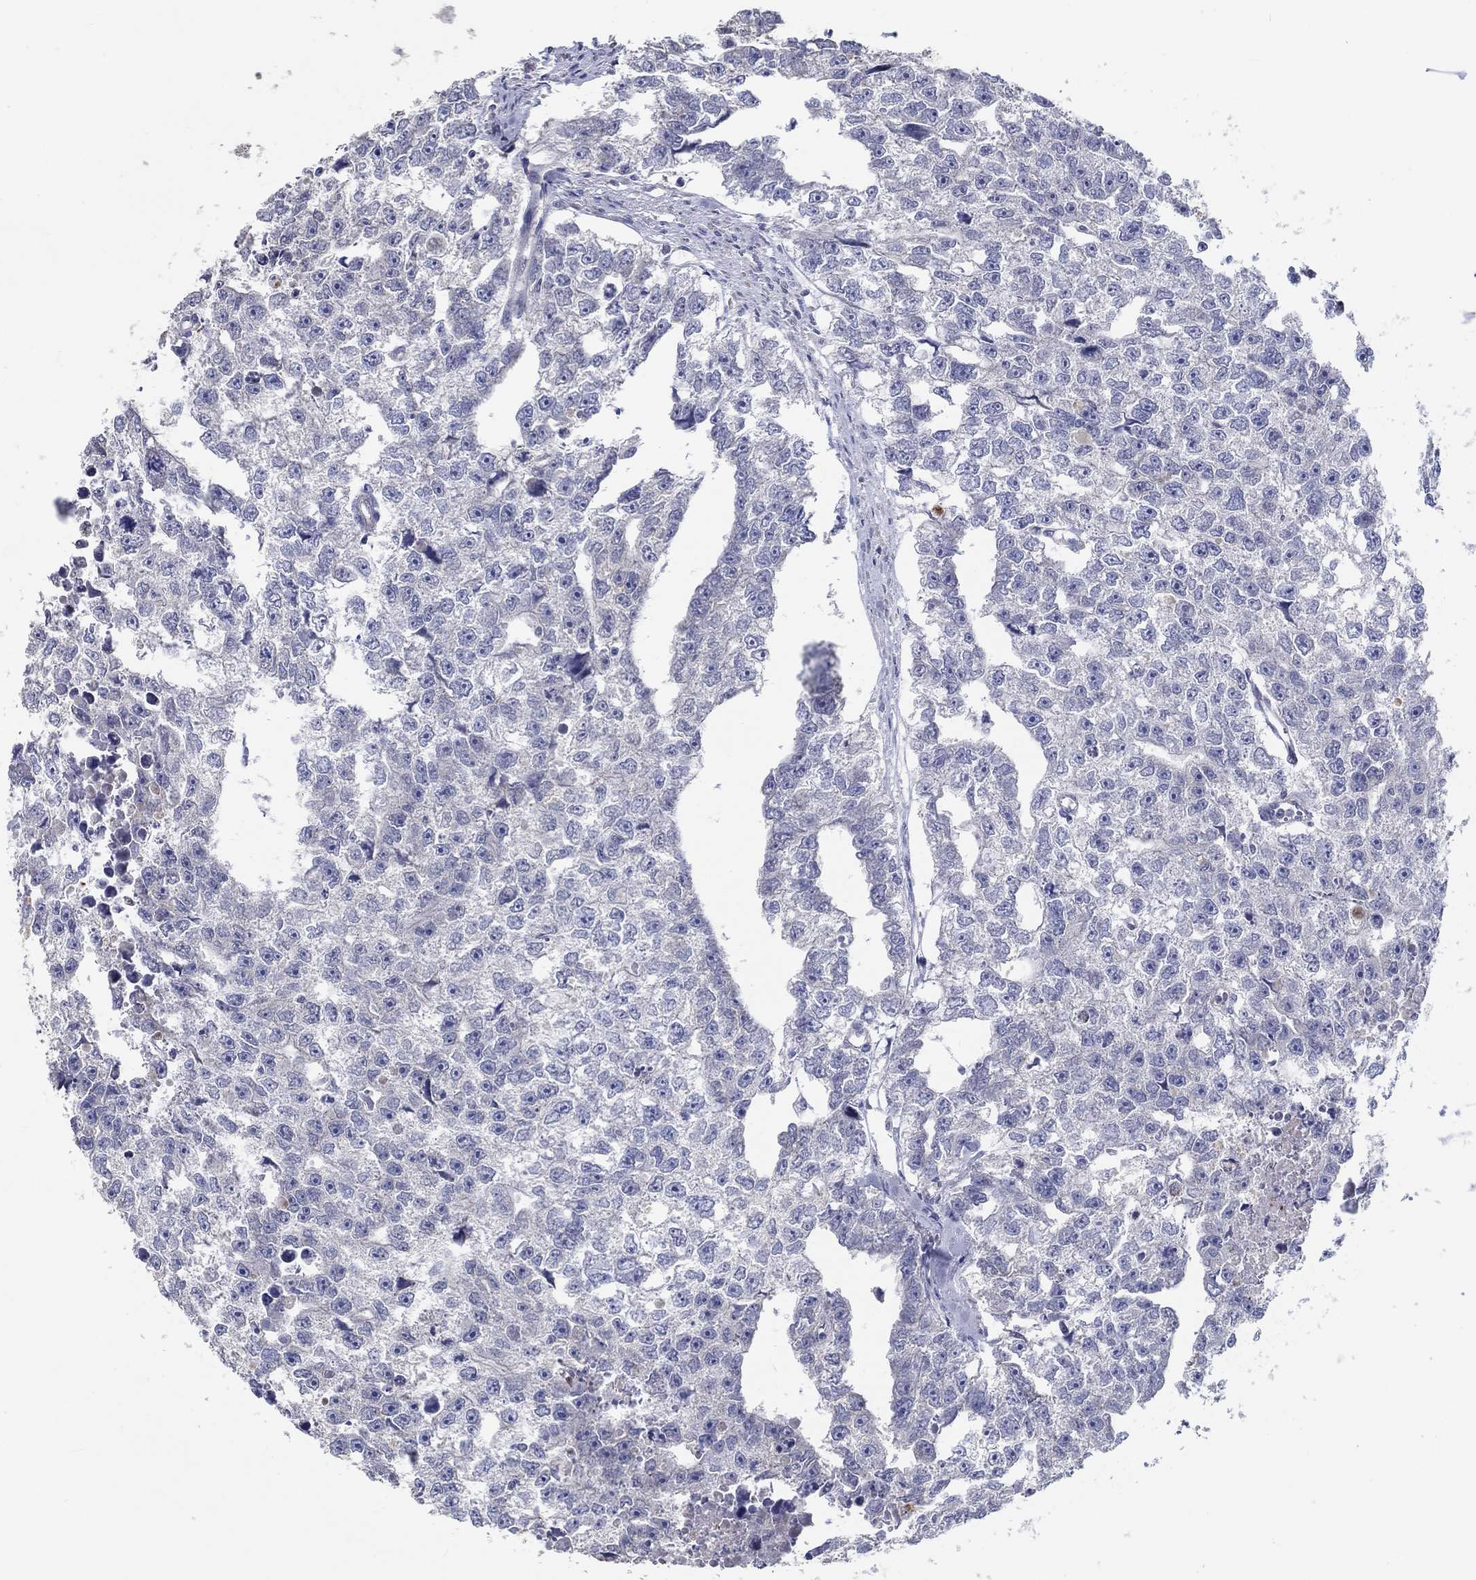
{"staining": {"intensity": "negative", "quantity": "none", "location": "none"}, "tissue": "testis cancer", "cell_type": "Tumor cells", "image_type": "cancer", "snomed": [{"axis": "morphology", "description": "Carcinoma, Embryonal, NOS"}, {"axis": "morphology", "description": "Teratoma, malignant, NOS"}, {"axis": "topography", "description": "Testis"}], "caption": "DAB immunohistochemical staining of embryonal carcinoma (testis) displays no significant staining in tumor cells.", "gene": "ERMP1", "patient": {"sex": "male", "age": 44}}